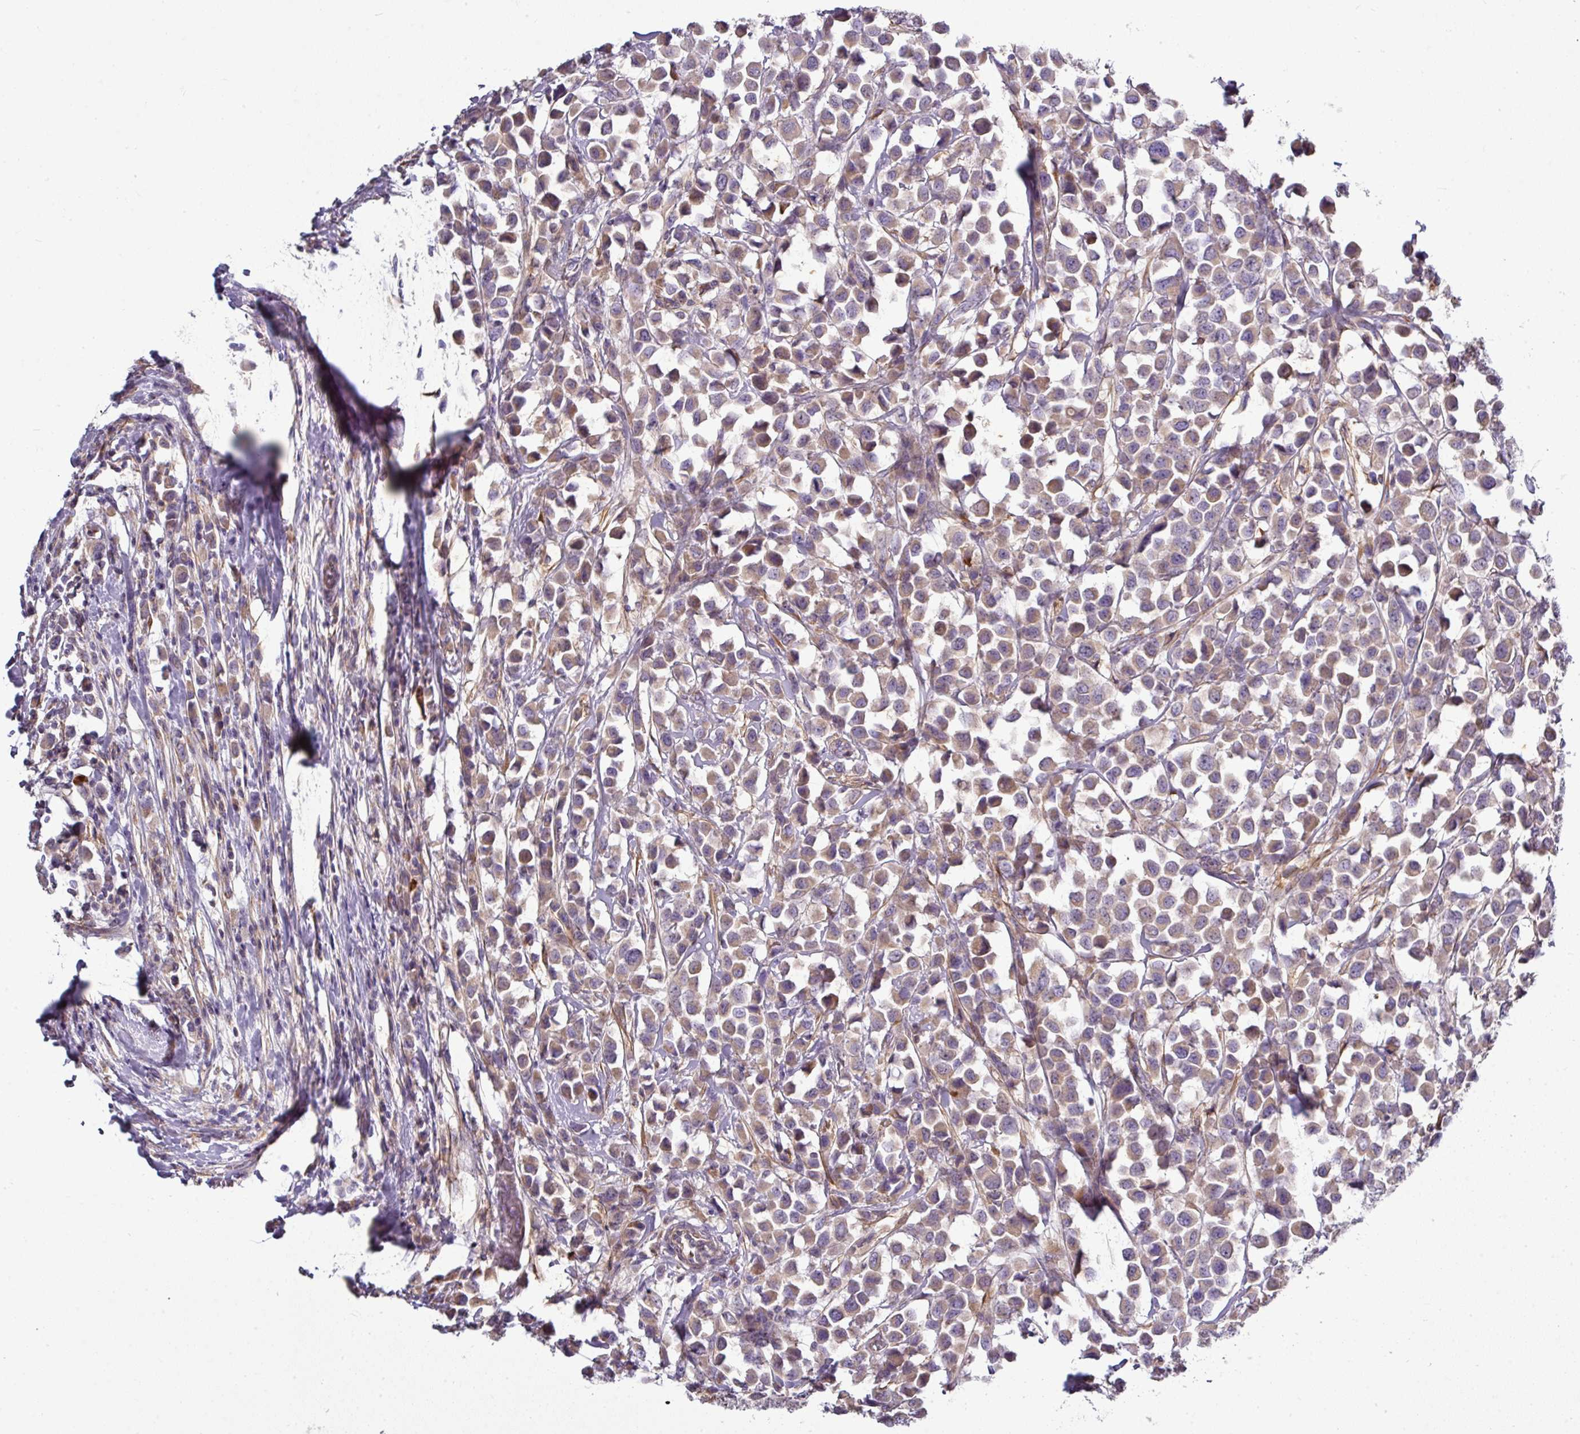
{"staining": {"intensity": "strong", "quantity": "<25%", "location": "cytoplasmic/membranous"}, "tissue": "breast cancer", "cell_type": "Tumor cells", "image_type": "cancer", "snomed": [{"axis": "morphology", "description": "Duct carcinoma"}, {"axis": "topography", "description": "Breast"}], "caption": "Immunohistochemical staining of breast infiltrating ductal carcinoma shows medium levels of strong cytoplasmic/membranous protein expression in approximately <25% of tumor cells.", "gene": "GAN", "patient": {"sex": "female", "age": 61}}